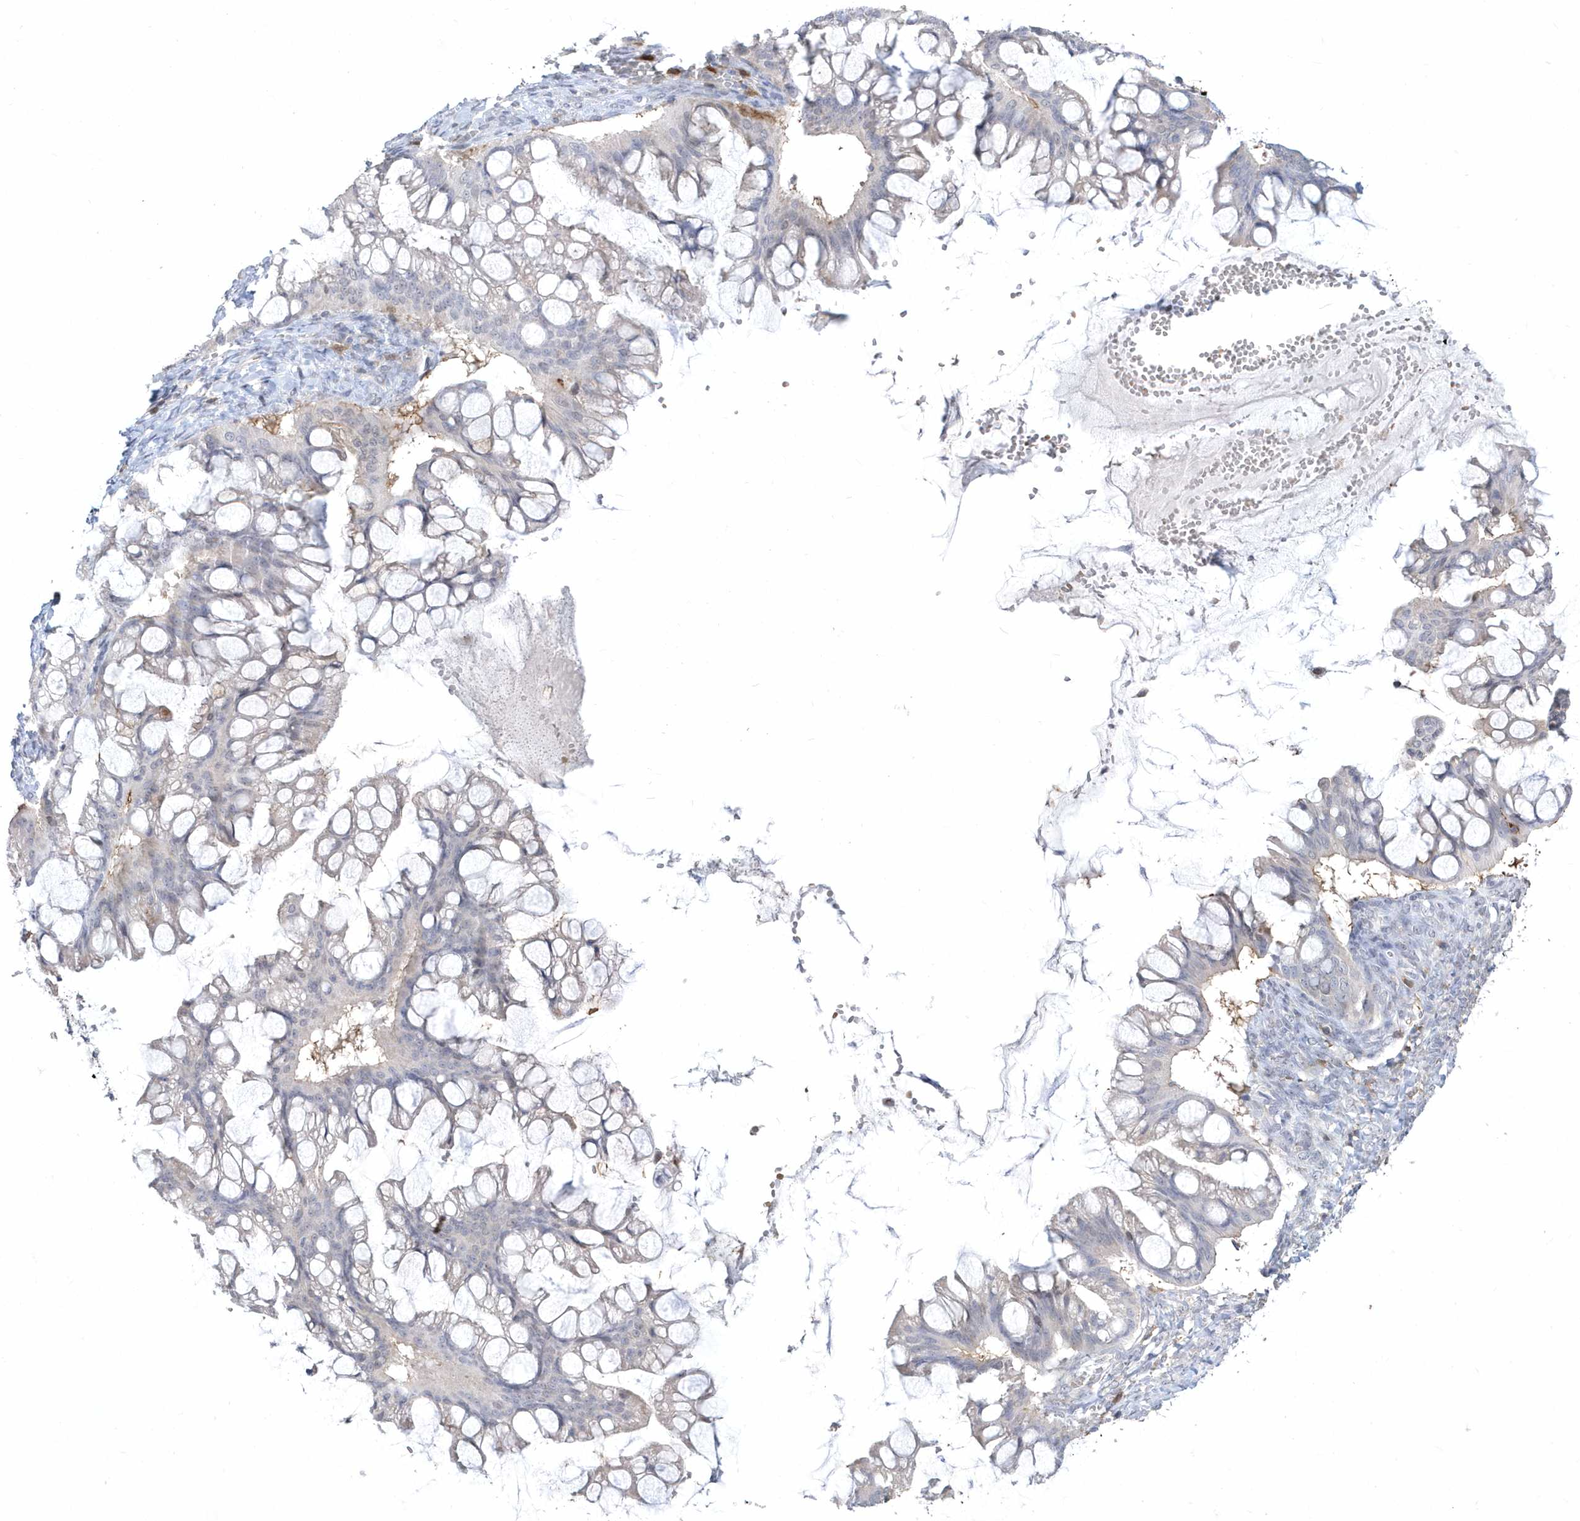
{"staining": {"intensity": "negative", "quantity": "none", "location": "none"}, "tissue": "ovarian cancer", "cell_type": "Tumor cells", "image_type": "cancer", "snomed": [{"axis": "morphology", "description": "Cystadenocarcinoma, mucinous, NOS"}, {"axis": "topography", "description": "Ovary"}], "caption": "High magnification brightfield microscopy of ovarian mucinous cystadenocarcinoma stained with DAB (brown) and counterstained with hematoxylin (blue): tumor cells show no significant staining.", "gene": "TSPEAR", "patient": {"sex": "female", "age": 73}}